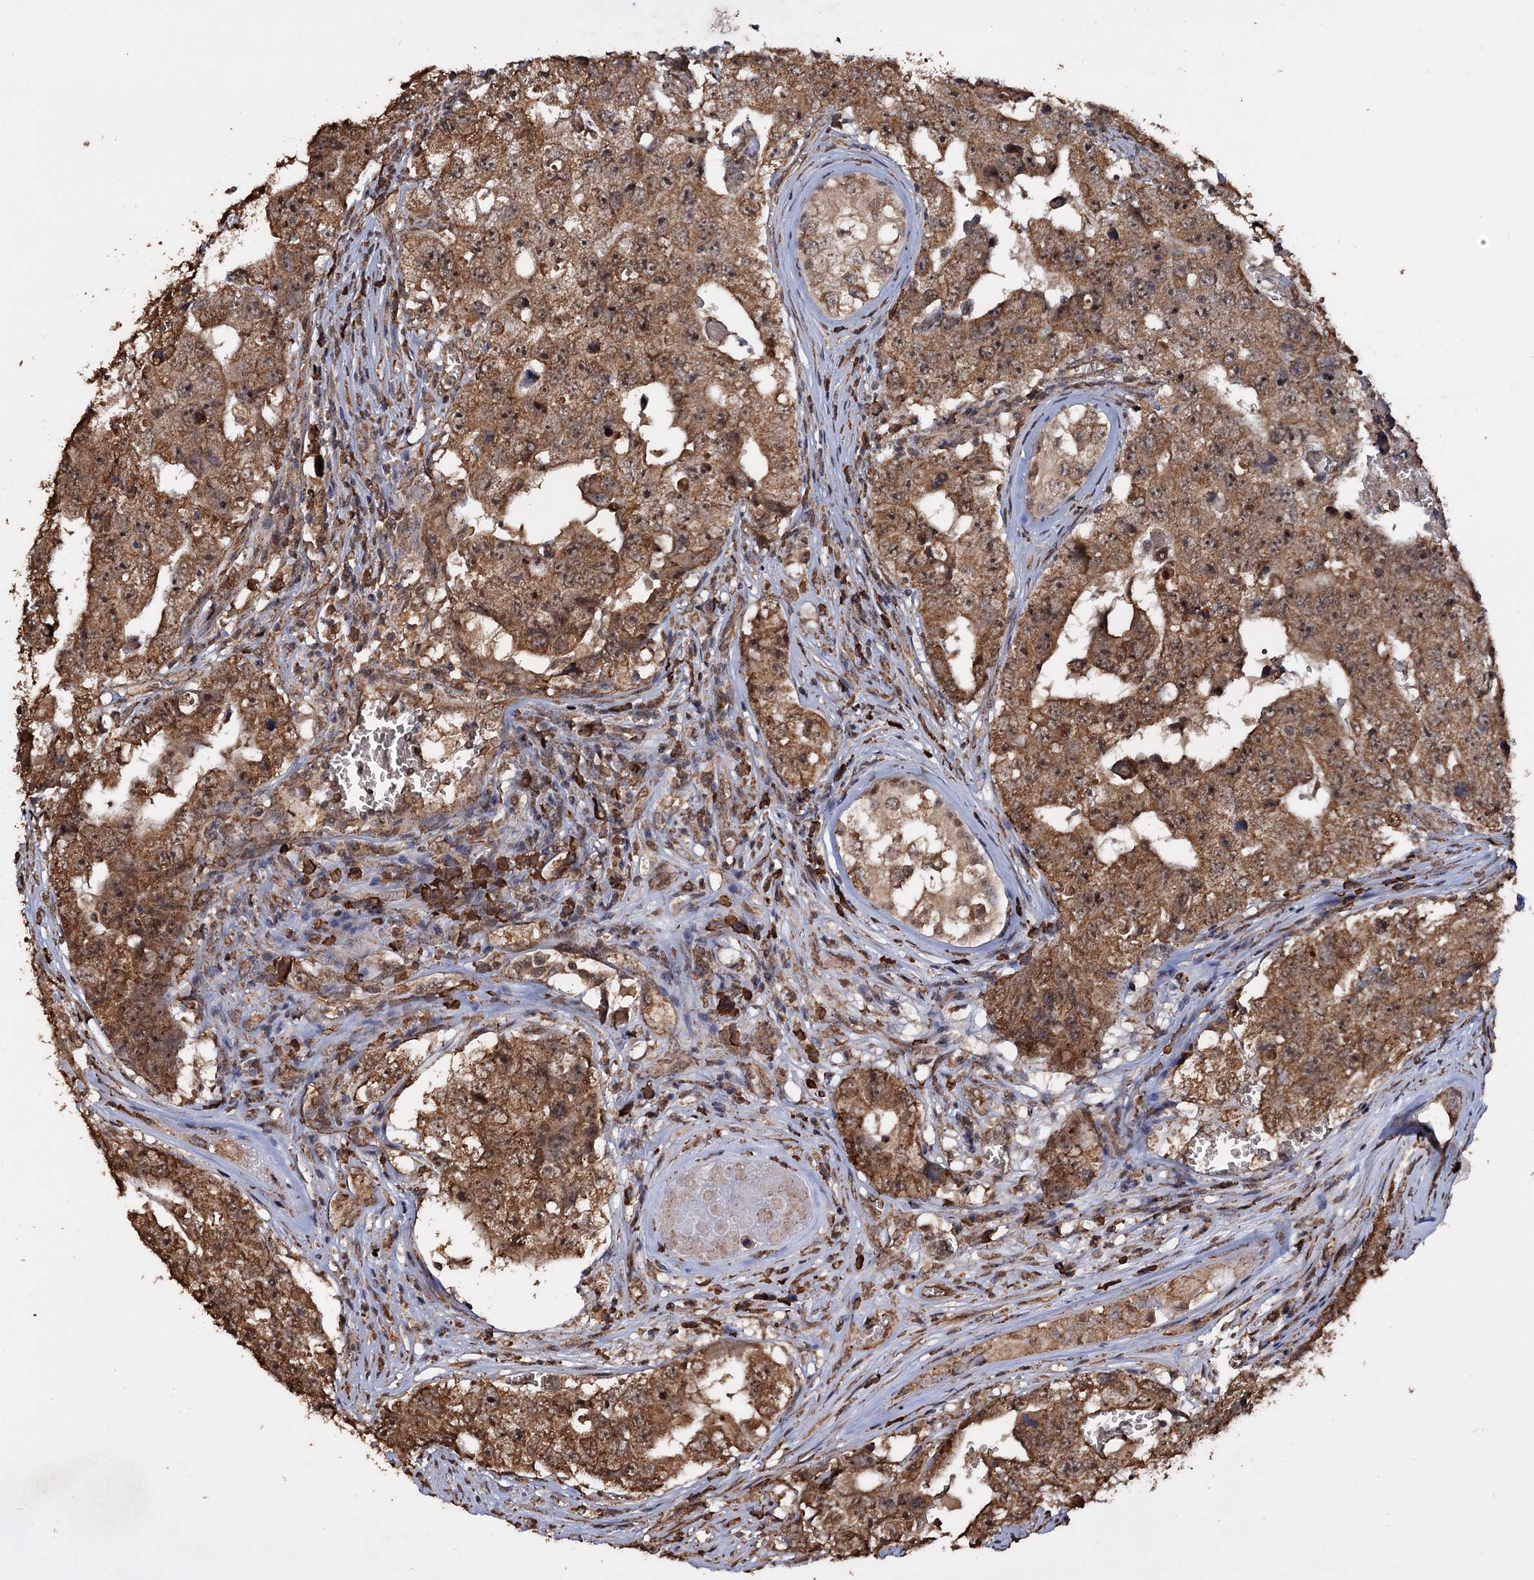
{"staining": {"intensity": "moderate", "quantity": ">75%", "location": "cytoplasmic/membranous"}, "tissue": "testis cancer", "cell_type": "Tumor cells", "image_type": "cancer", "snomed": [{"axis": "morphology", "description": "Carcinoma, Embryonal, NOS"}, {"axis": "topography", "description": "Testis"}], "caption": "Immunohistochemistry (IHC) (DAB (3,3'-diaminobenzidine)) staining of testis cancer (embryonal carcinoma) displays moderate cytoplasmic/membranous protein expression in approximately >75% of tumor cells. Using DAB (brown) and hematoxylin (blue) stains, captured at high magnification using brightfield microscopy.", "gene": "TBC1D12", "patient": {"sex": "male", "age": 17}}